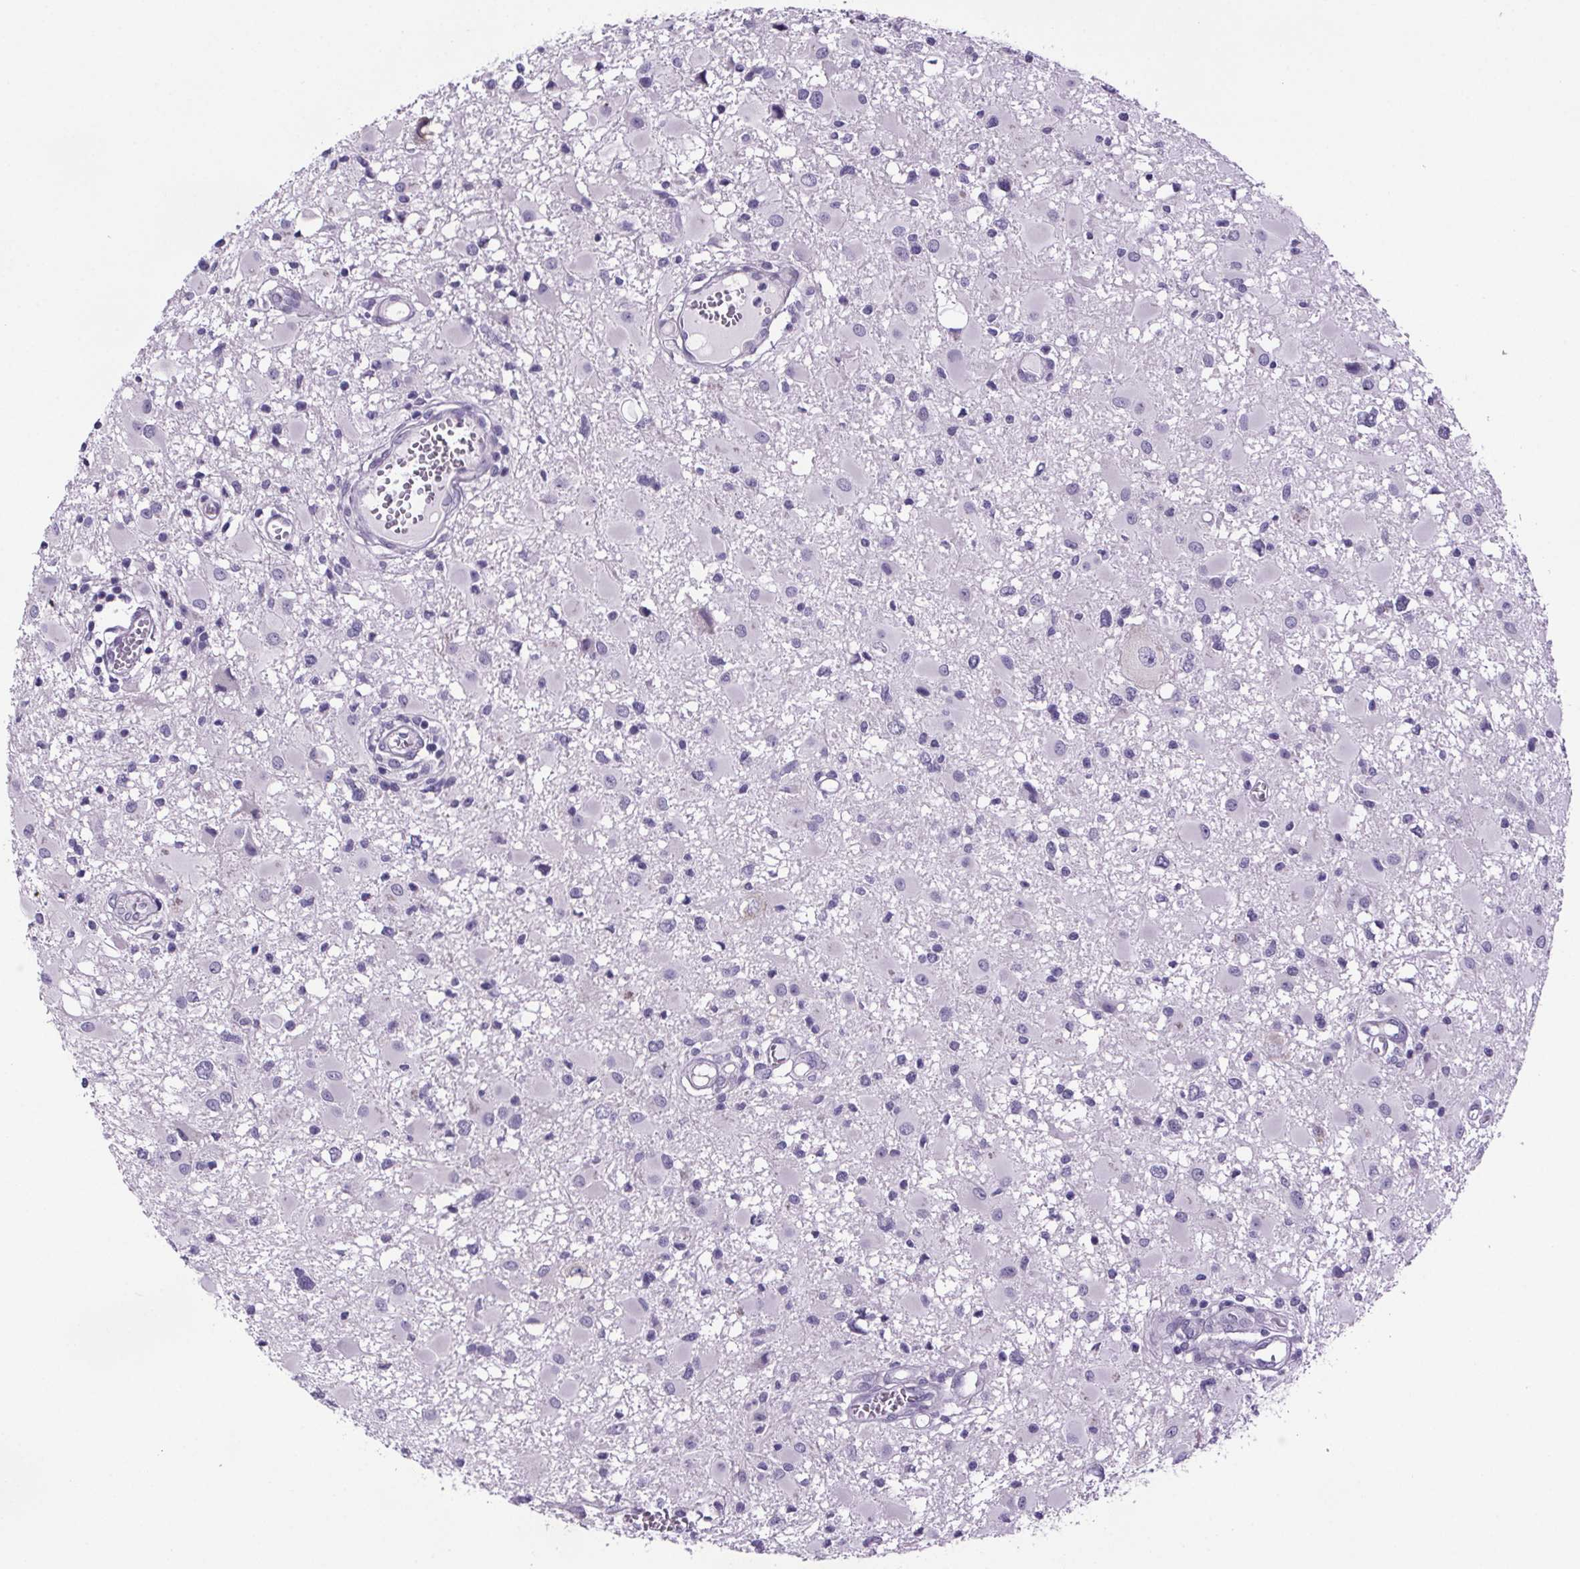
{"staining": {"intensity": "negative", "quantity": "none", "location": "none"}, "tissue": "glioma", "cell_type": "Tumor cells", "image_type": "cancer", "snomed": [{"axis": "morphology", "description": "Glioma, malignant, High grade"}, {"axis": "topography", "description": "Brain"}], "caption": "Human malignant glioma (high-grade) stained for a protein using immunohistochemistry shows no expression in tumor cells.", "gene": "CUBN", "patient": {"sex": "male", "age": 54}}